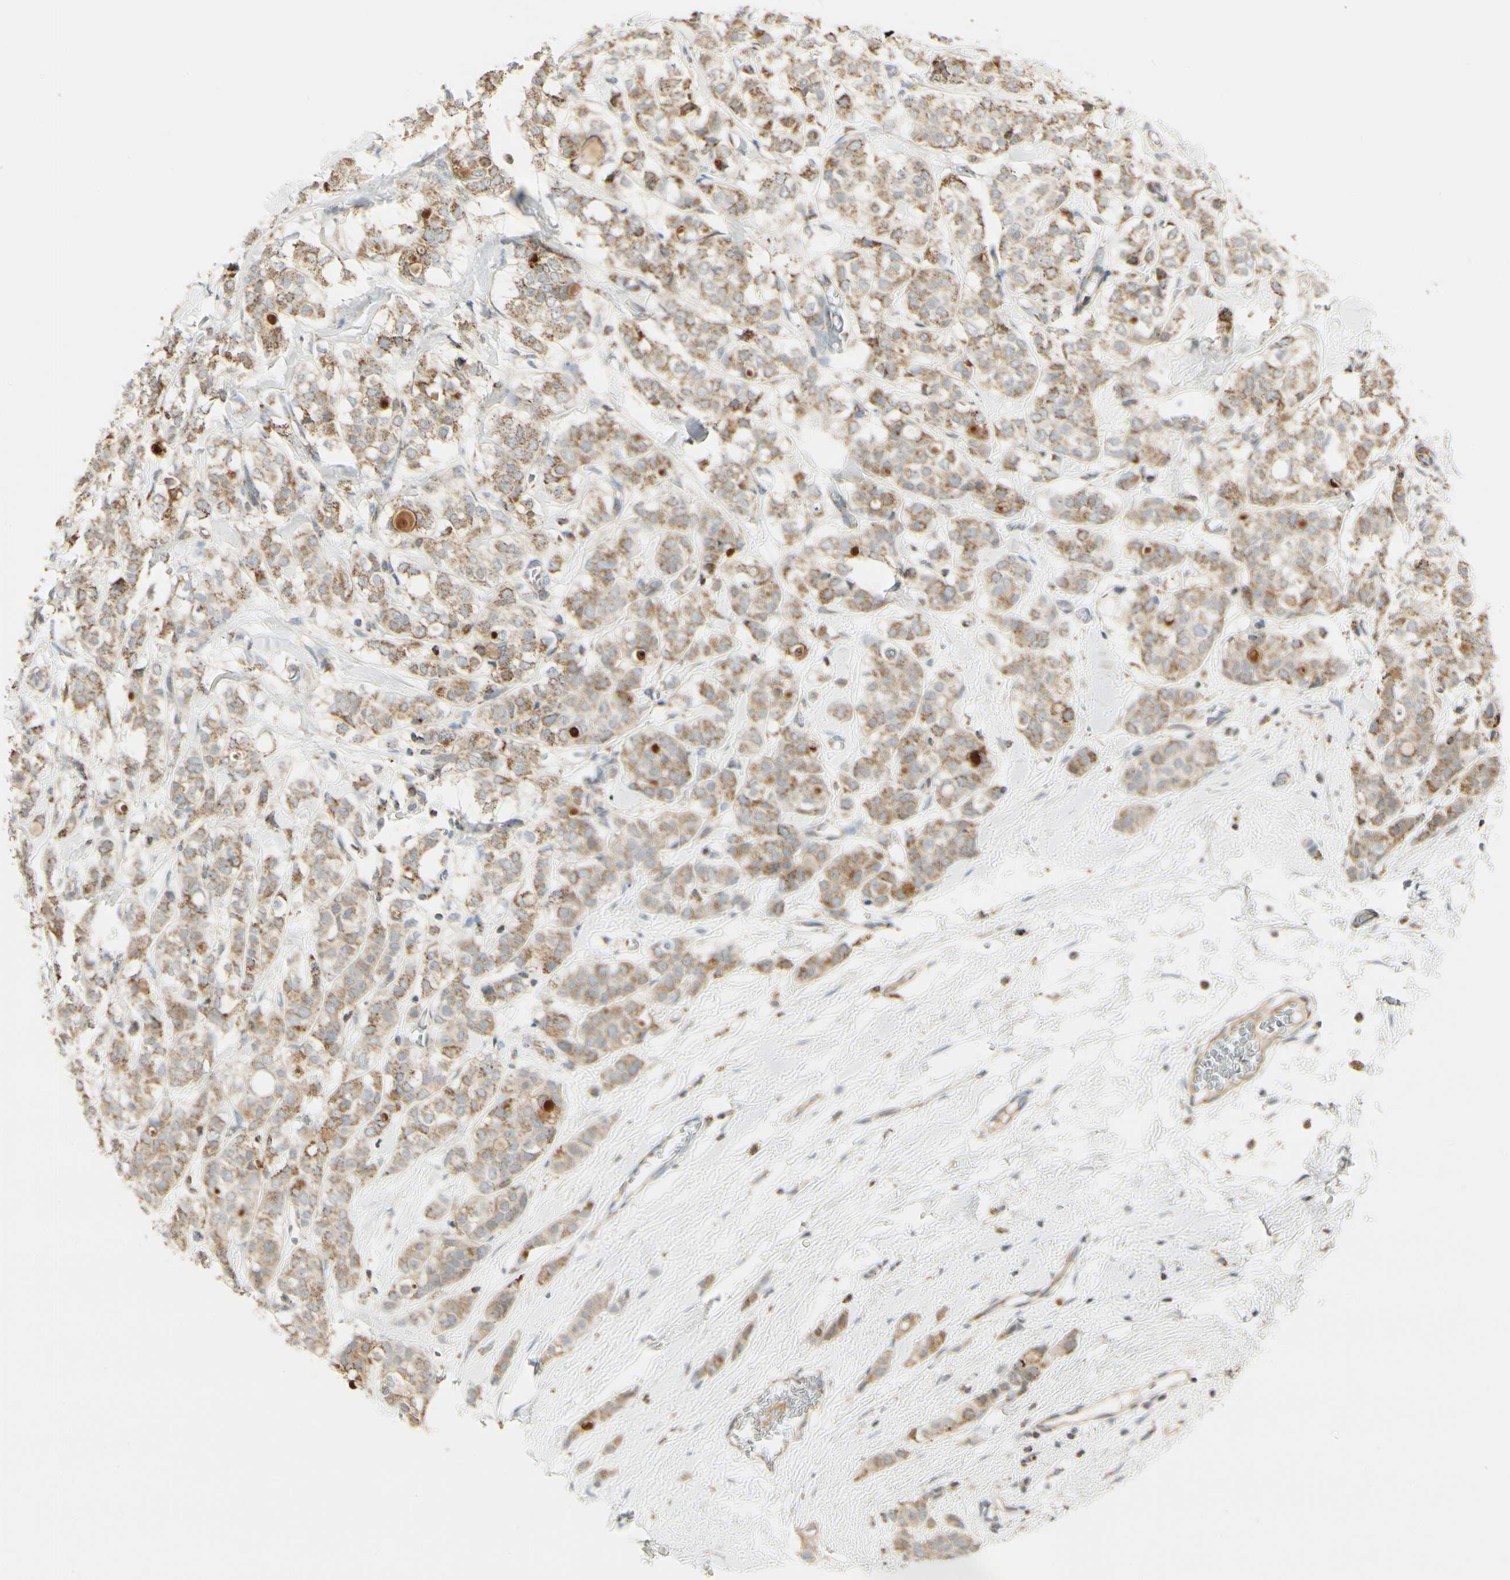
{"staining": {"intensity": "moderate", "quantity": "25%-75%", "location": "cytoplasmic/membranous"}, "tissue": "breast cancer", "cell_type": "Tumor cells", "image_type": "cancer", "snomed": [{"axis": "morphology", "description": "Lobular carcinoma"}, {"axis": "topography", "description": "Breast"}], "caption": "IHC (DAB (3,3'-diaminobenzidine)) staining of human lobular carcinoma (breast) exhibits moderate cytoplasmic/membranous protein positivity in about 25%-75% of tumor cells.", "gene": "ANKS6", "patient": {"sex": "female", "age": 60}}